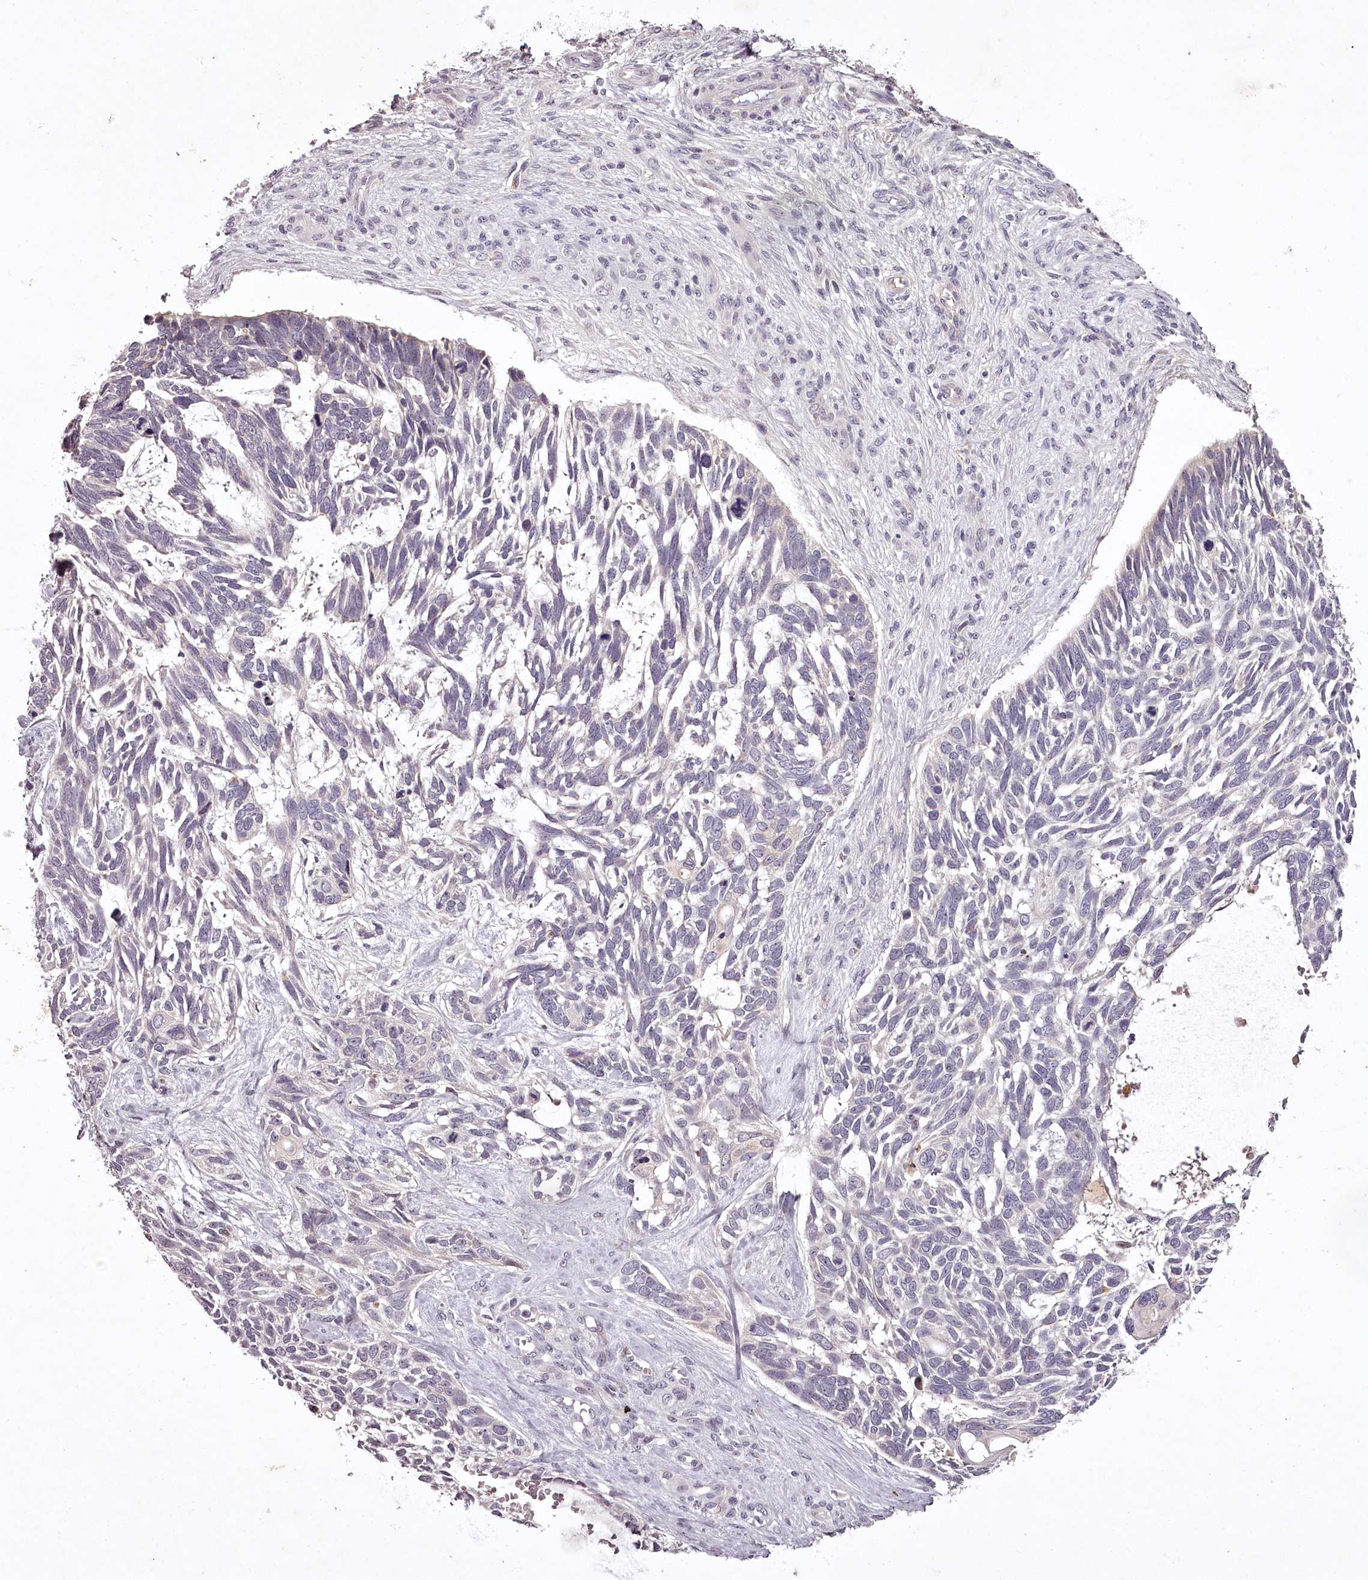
{"staining": {"intensity": "negative", "quantity": "none", "location": "none"}, "tissue": "skin cancer", "cell_type": "Tumor cells", "image_type": "cancer", "snomed": [{"axis": "morphology", "description": "Basal cell carcinoma"}, {"axis": "topography", "description": "Skin"}], "caption": "This is an immunohistochemistry micrograph of basal cell carcinoma (skin). There is no positivity in tumor cells.", "gene": "RBMXL2", "patient": {"sex": "male", "age": 88}}